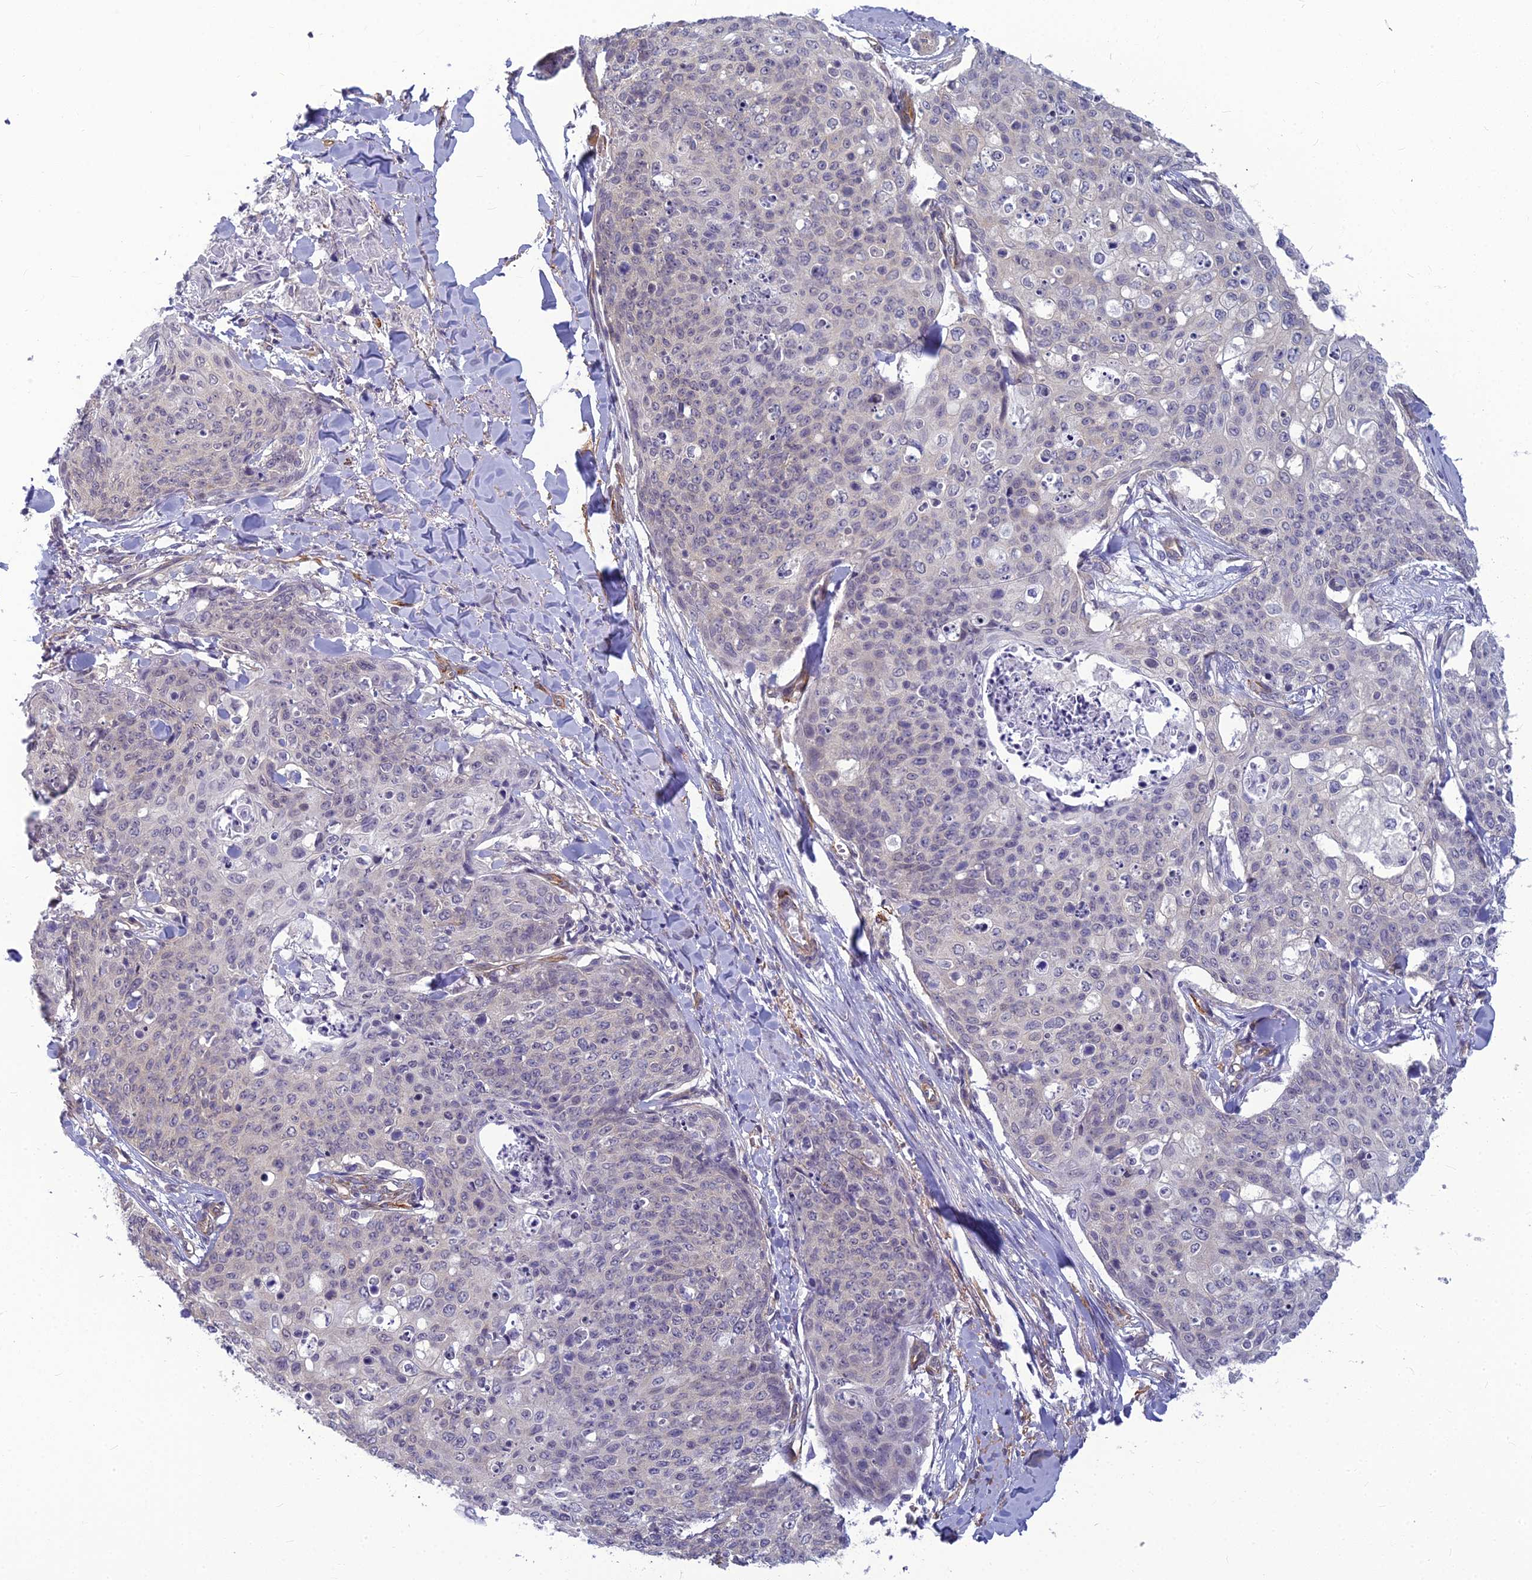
{"staining": {"intensity": "negative", "quantity": "none", "location": "none"}, "tissue": "skin cancer", "cell_type": "Tumor cells", "image_type": "cancer", "snomed": [{"axis": "morphology", "description": "Squamous cell carcinoma, NOS"}, {"axis": "topography", "description": "Skin"}, {"axis": "topography", "description": "Vulva"}], "caption": "High magnification brightfield microscopy of skin cancer stained with DAB (brown) and counterstained with hematoxylin (blue): tumor cells show no significant positivity.", "gene": "RGL3", "patient": {"sex": "female", "age": 85}}